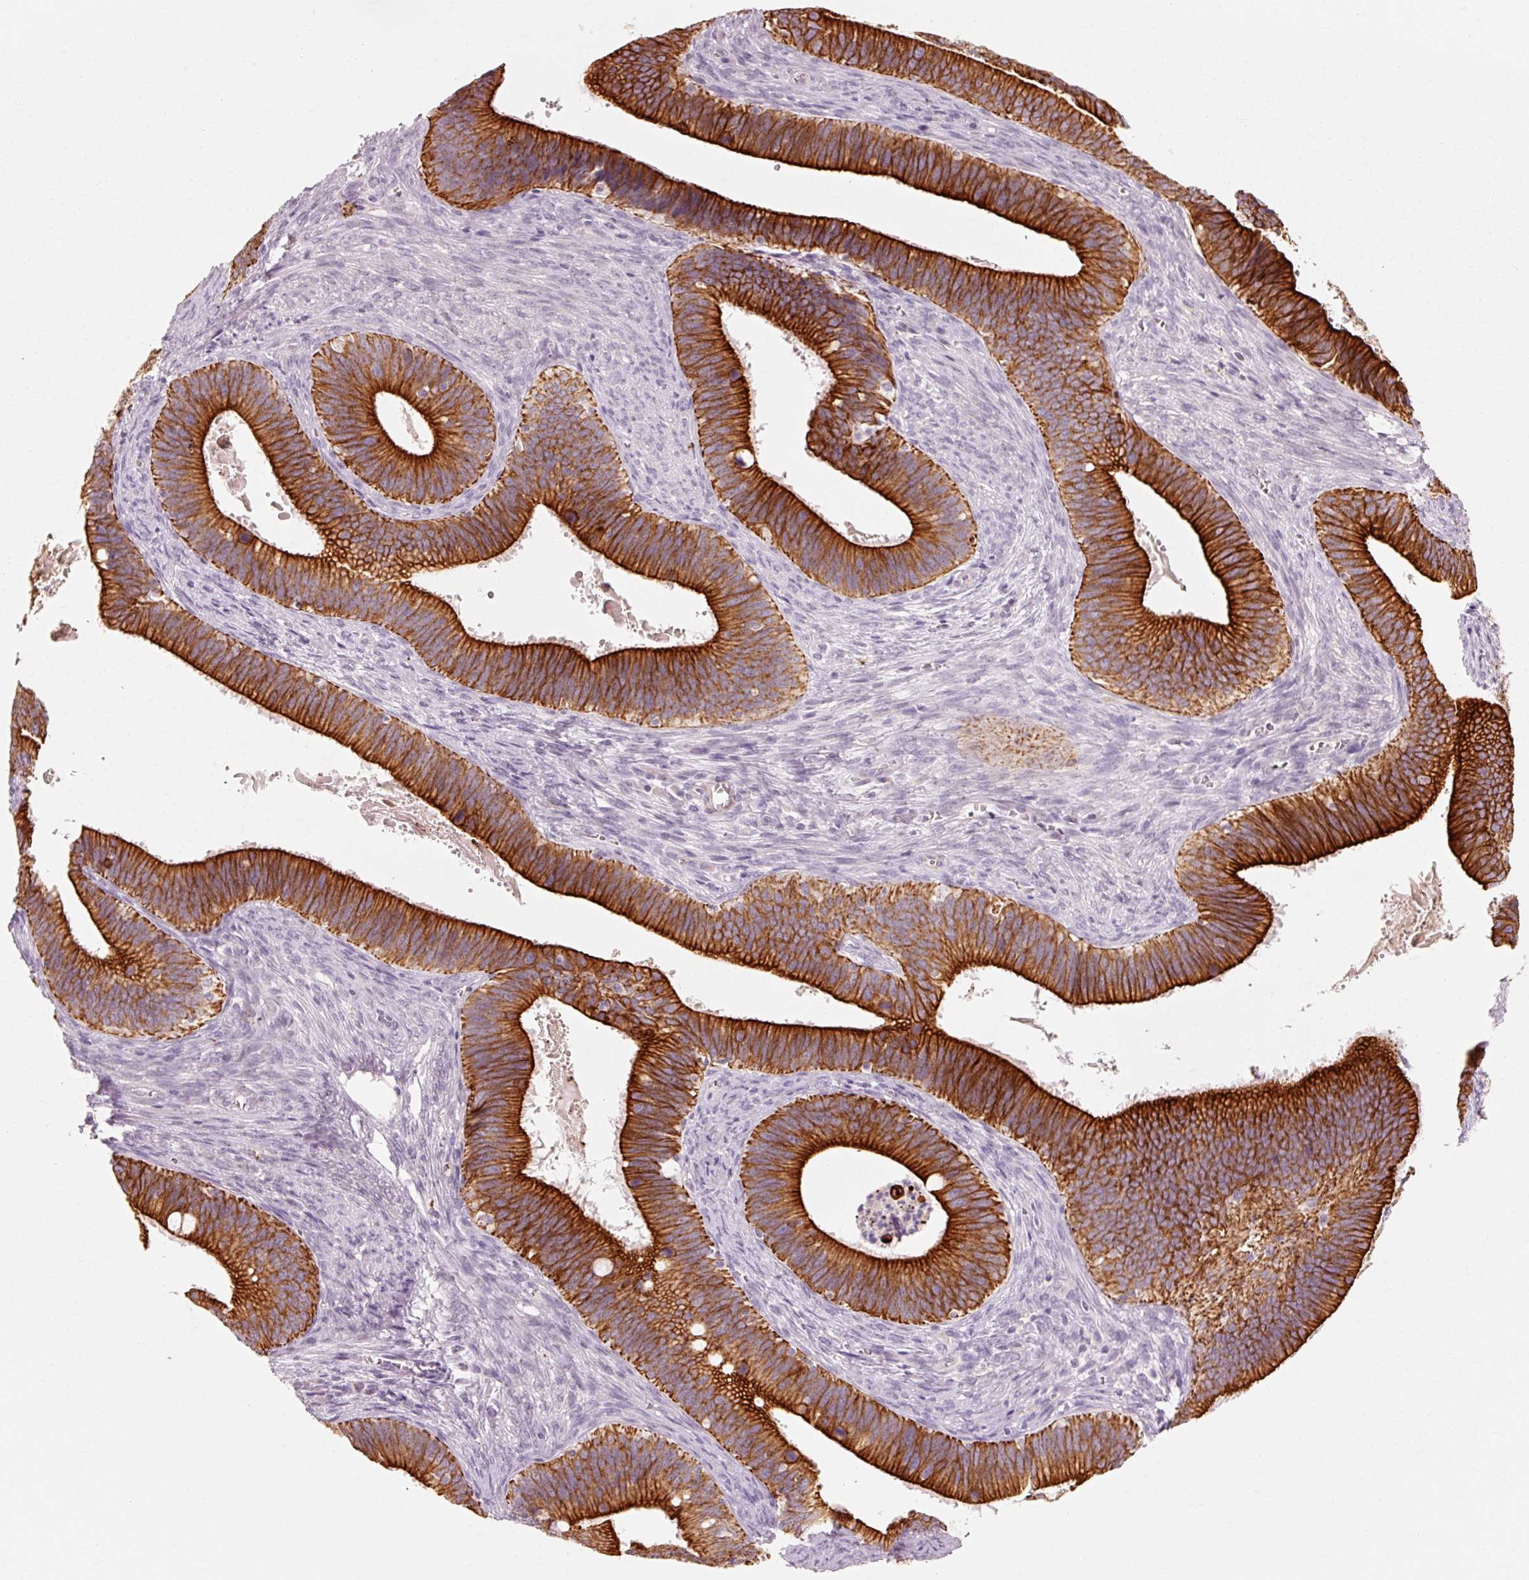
{"staining": {"intensity": "strong", "quantity": ">75%", "location": "cytoplasmic/membranous"}, "tissue": "cervical cancer", "cell_type": "Tumor cells", "image_type": "cancer", "snomed": [{"axis": "morphology", "description": "Adenocarcinoma, NOS"}, {"axis": "topography", "description": "Cervix"}], "caption": "The micrograph reveals staining of adenocarcinoma (cervical), revealing strong cytoplasmic/membranous protein staining (brown color) within tumor cells.", "gene": "TRIM73", "patient": {"sex": "female", "age": 42}}